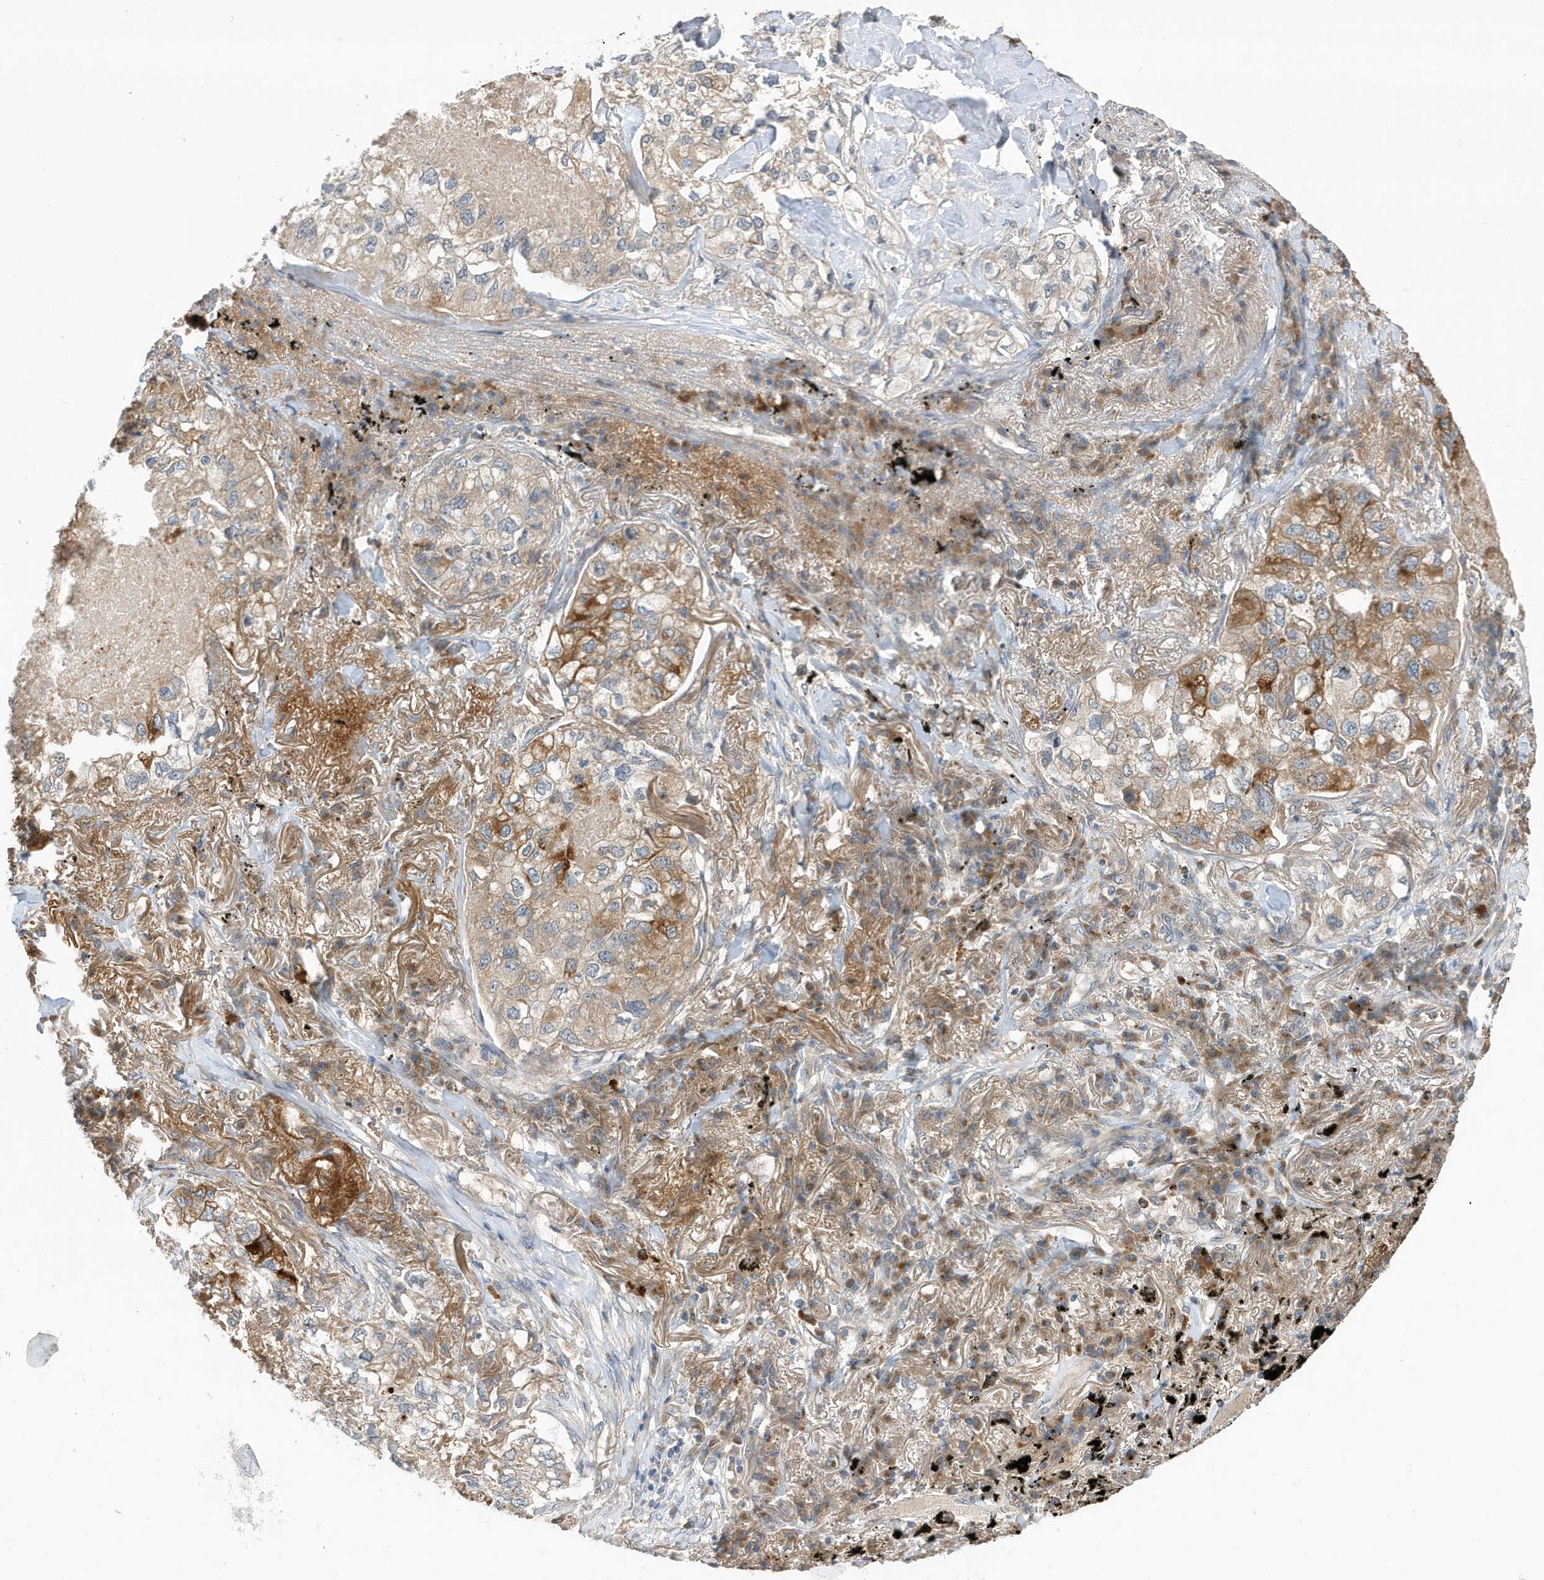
{"staining": {"intensity": "moderate", "quantity": "25%-75%", "location": "cytoplasmic/membranous"}, "tissue": "lung cancer", "cell_type": "Tumor cells", "image_type": "cancer", "snomed": [{"axis": "morphology", "description": "Adenocarcinoma, NOS"}, {"axis": "topography", "description": "Lung"}], "caption": "Protein expression analysis of lung adenocarcinoma demonstrates moderate cytoplasmic/membranous positivity in approximately 25%-75% of tumor cells.", "gene": "LAPTM4A", "patient": {"sex": "male", "age": 65}}